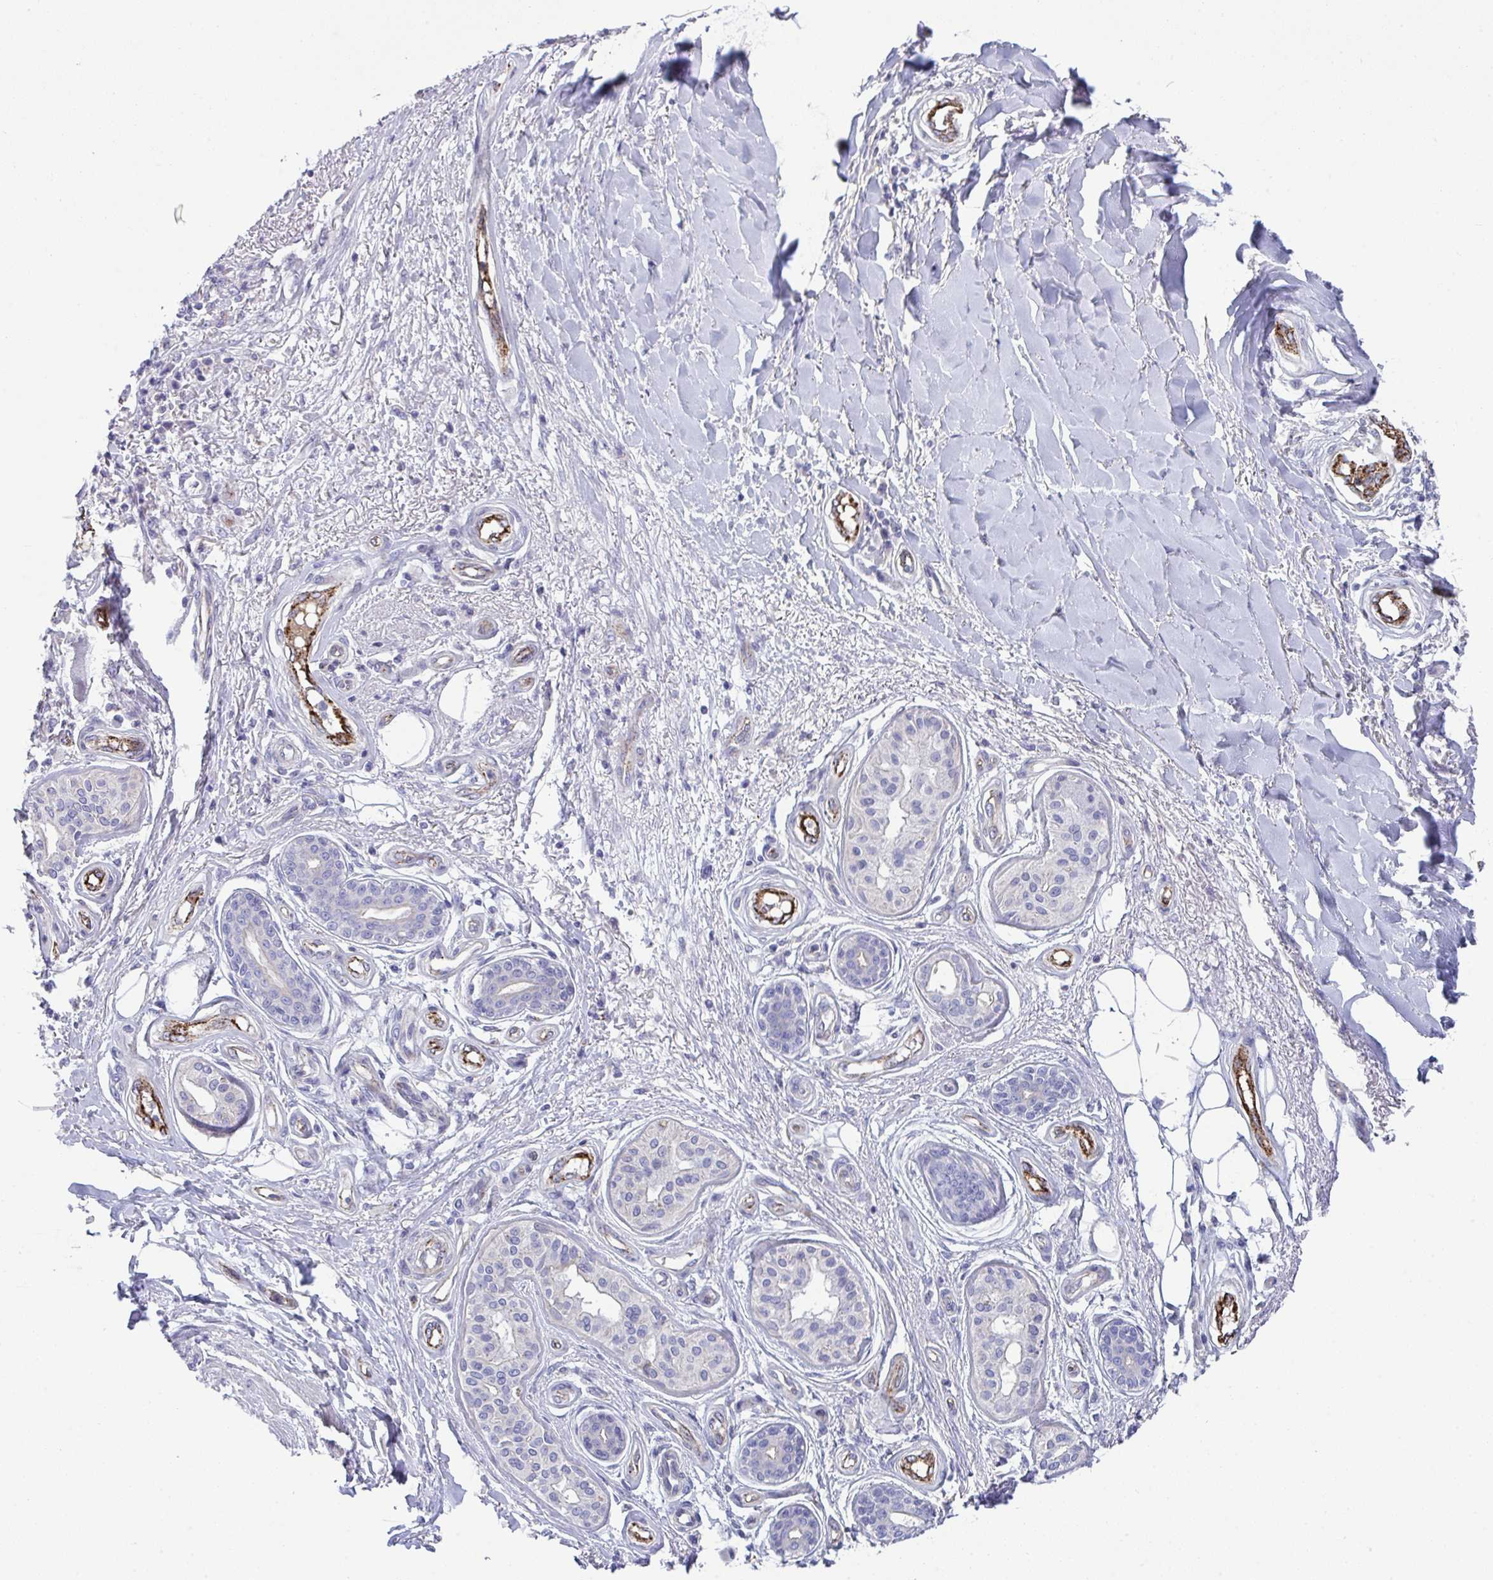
{"staining": {"intensity": "negative", "quantity": "none", "location": "none"}, "tissue": "skin cancer", "cell_type": "Tumor cells", "image_type": "cancer", "snomed": [{"axis": "morphology", "description": "Squamous cell carcinoma, NOS"}, {"axis": "topography", "description": "Skin"}], "caption": "The immunohistochemistry histopathology image has no significant positivity in tumor cells of squamous cell carcinoma (skin) tissue.", "gene": "TOR1AIP2", "patient": {"sex": "male", "age": 70}}